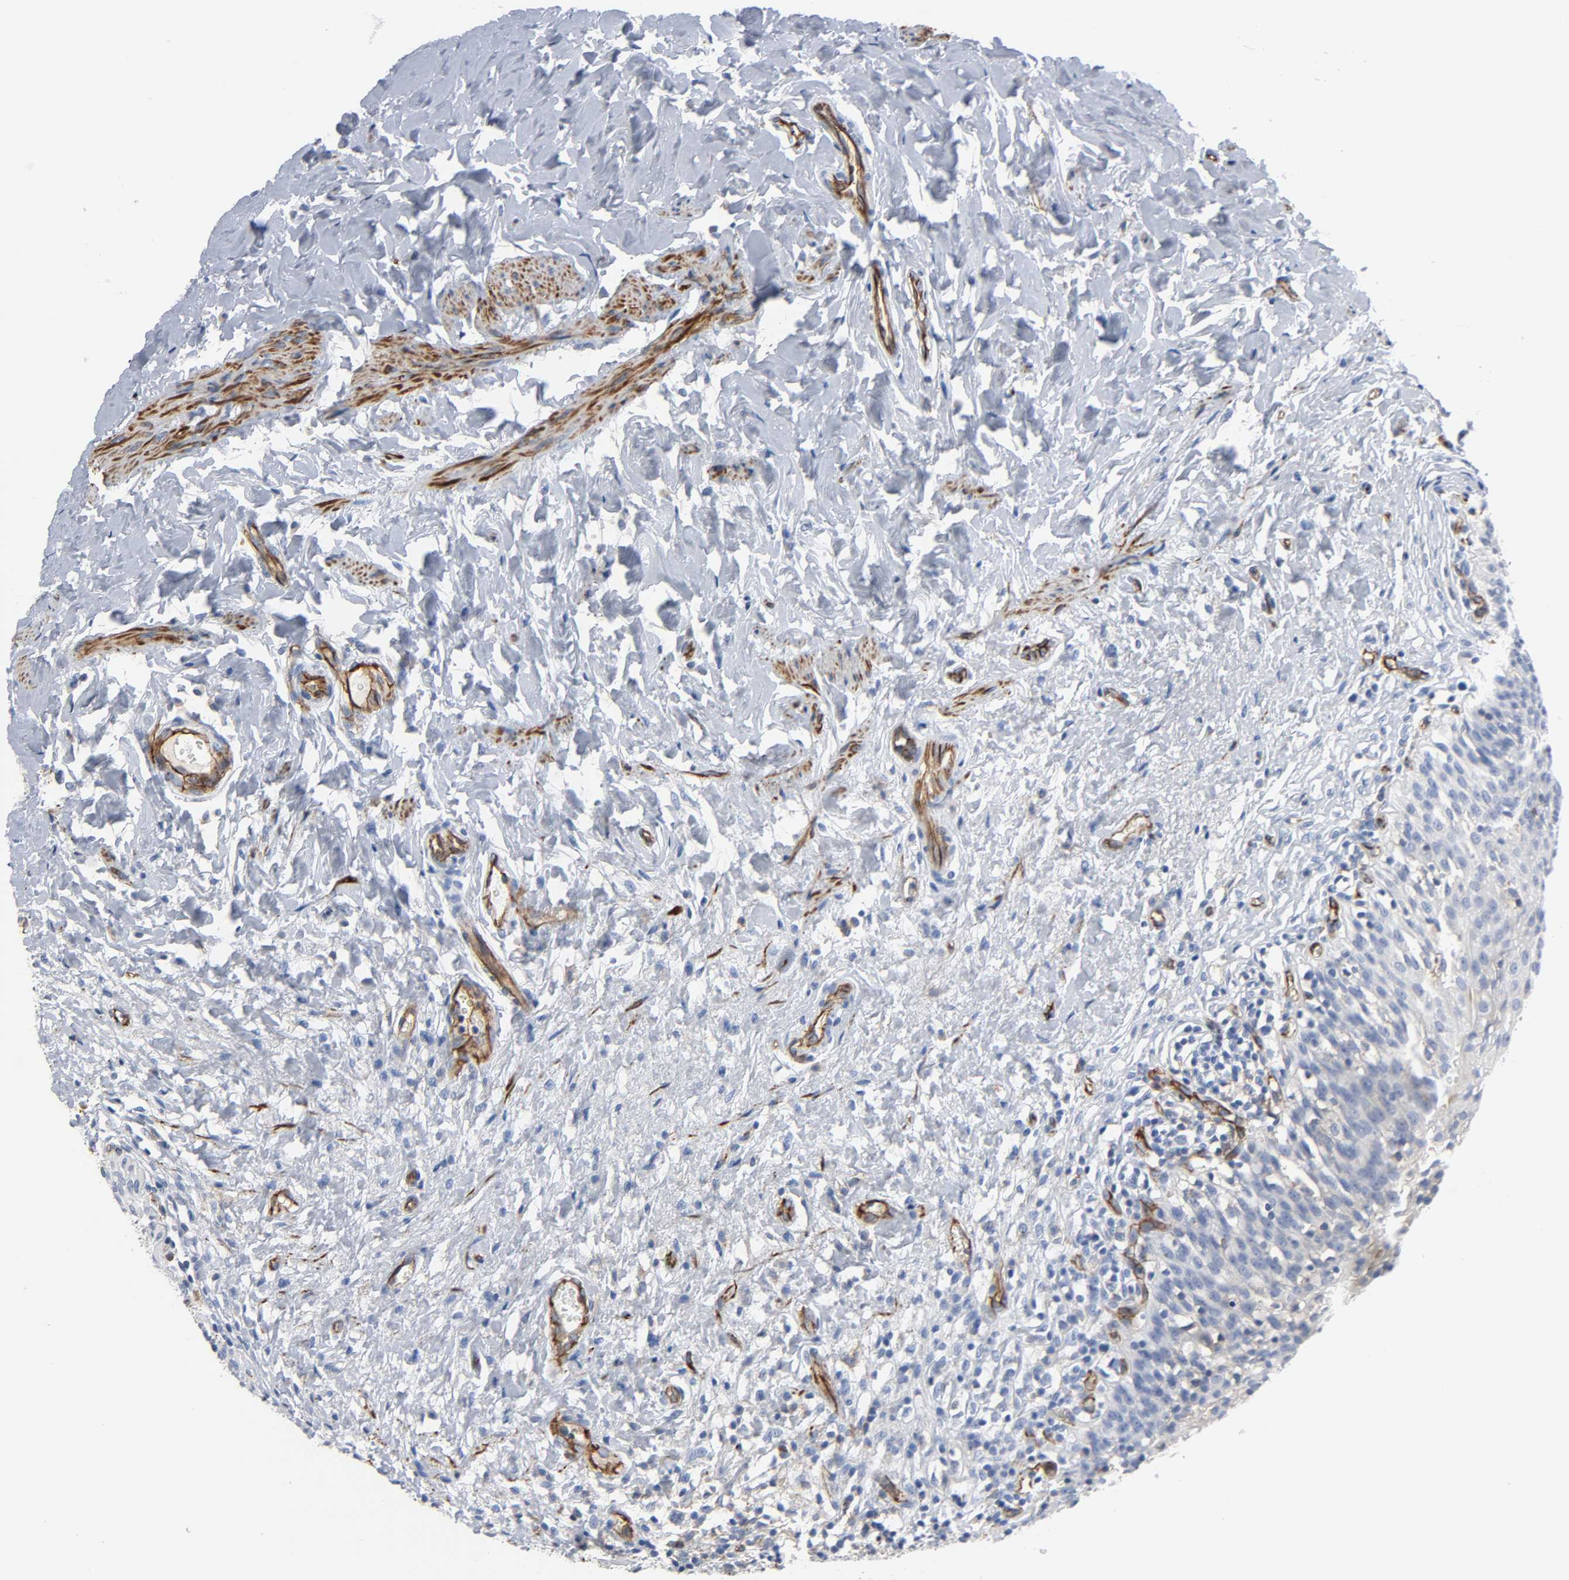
{"staining": {"intensity": "negative", "quantity": "none", "location": "none"}, "tissue": "urinary bladder", "cell_type": "Urothelial cells", "image_type": "normal", "snomed": [{"axis": "morphology", "description": "Normal tissue, NOS"}, {"axis": "topography", "description": "Urinary bladder"}], "caption": "This photomicrograph is of unremarkable urinary bladder stained with immunohistochemistry to label a protein in brown with the nuclei are counter-stained blue. There is no positivity in urothelial cells.", "gene": "PECAM1", "patient": {"sex": "female", "age": 80}}